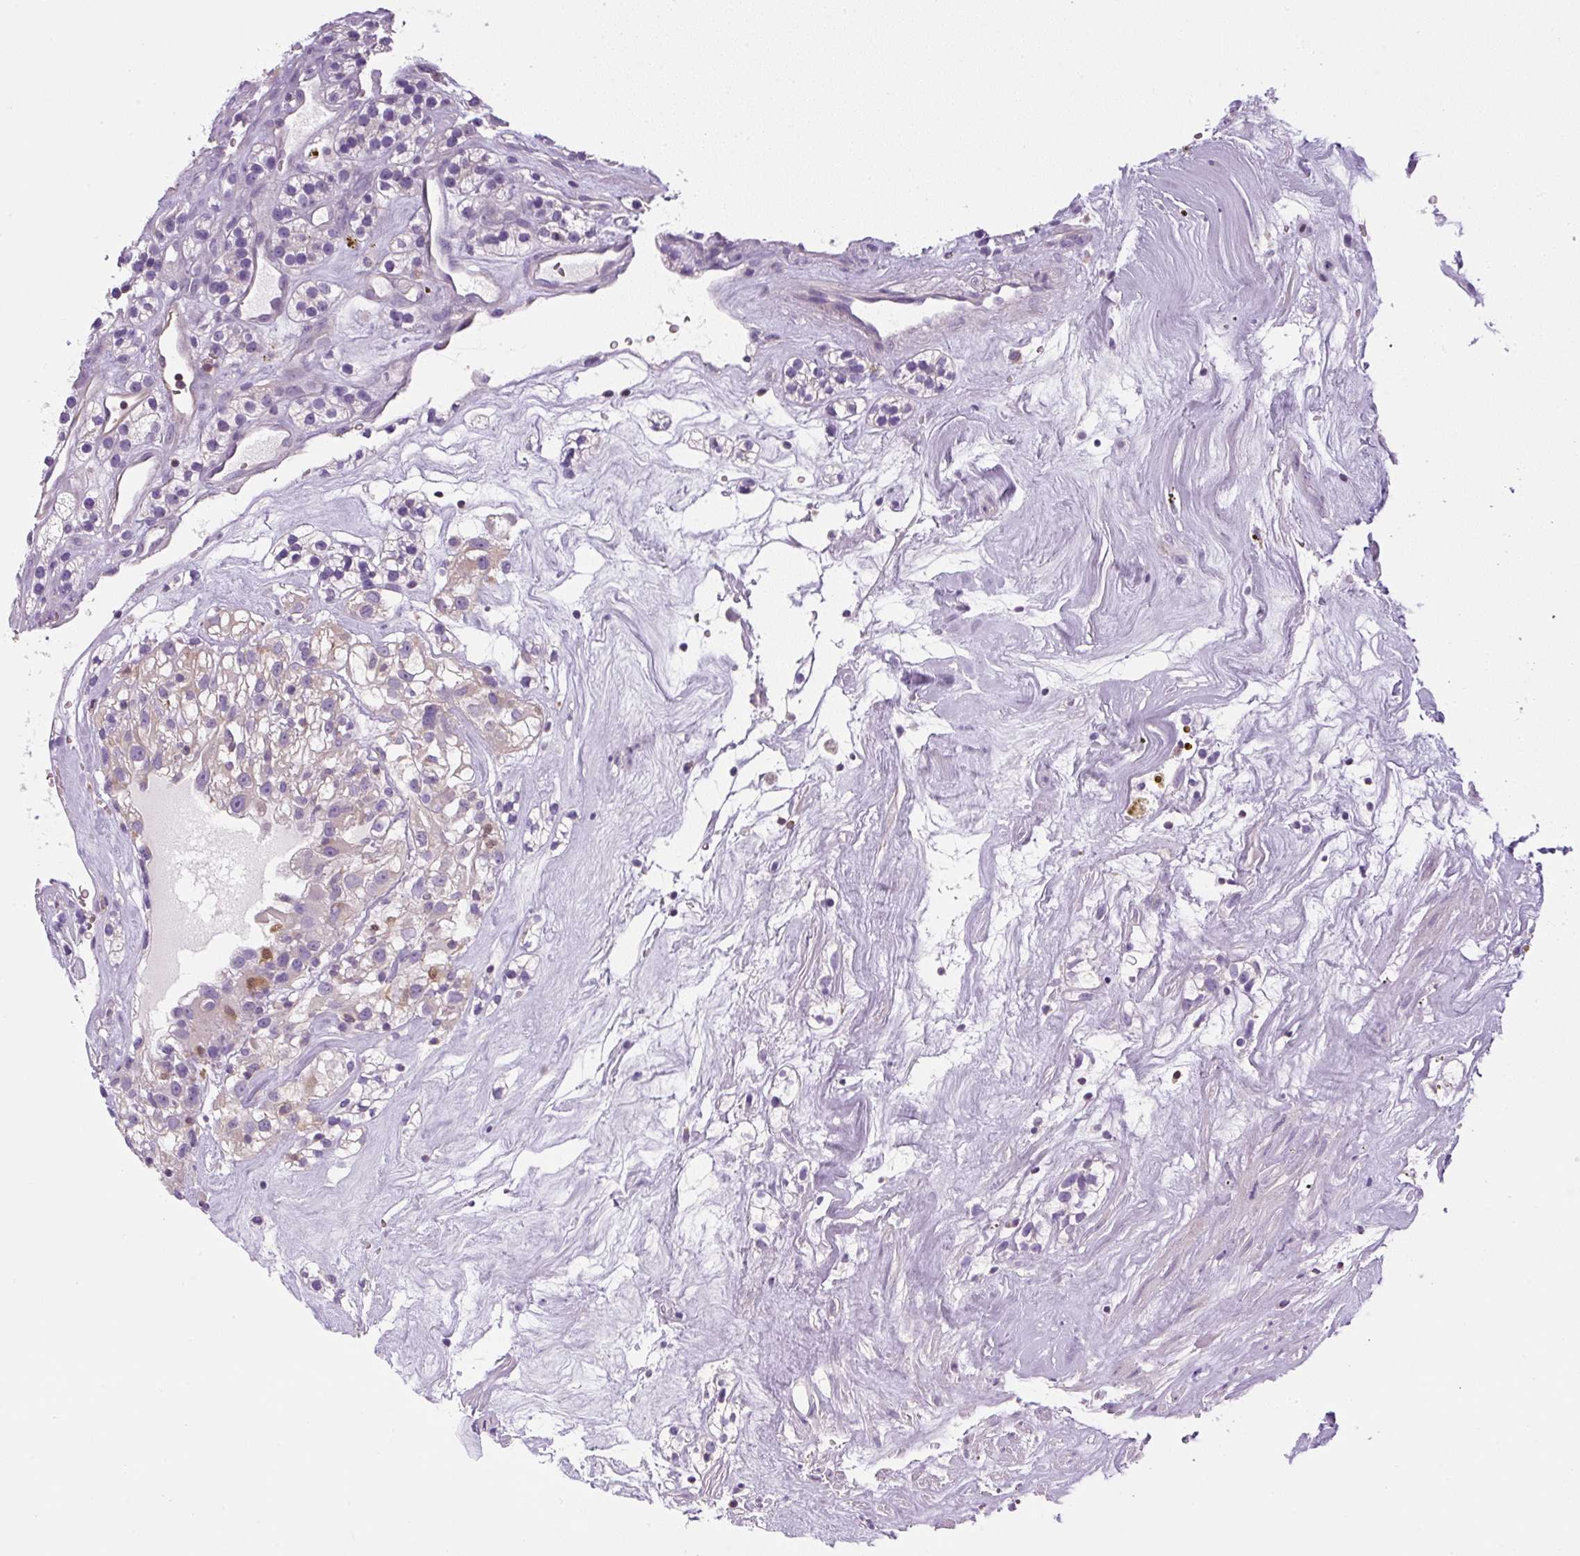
{"staining": {"intensity": "negative", "quantity": "none", "location": "none"}, "tissue": "renal cancer", "cell_type": "Tumor cells", "image_type": "cancer", "snomed": [{"axis": "morphology", "description": "Adenocarcinoma, NOS"}, {"axis": "topography", "description": "Kidney"}], "caption": "The histopathology image exhibits no staining of tumor cells in renal cancer. The staining is performed using DAB (3,3'-diaminobenzidine) brown chromogen with nuclei counter-stained in using hematoxylin.", "gene": "PIP5KL1", "patient": {"sex": "female", "age": 57}}